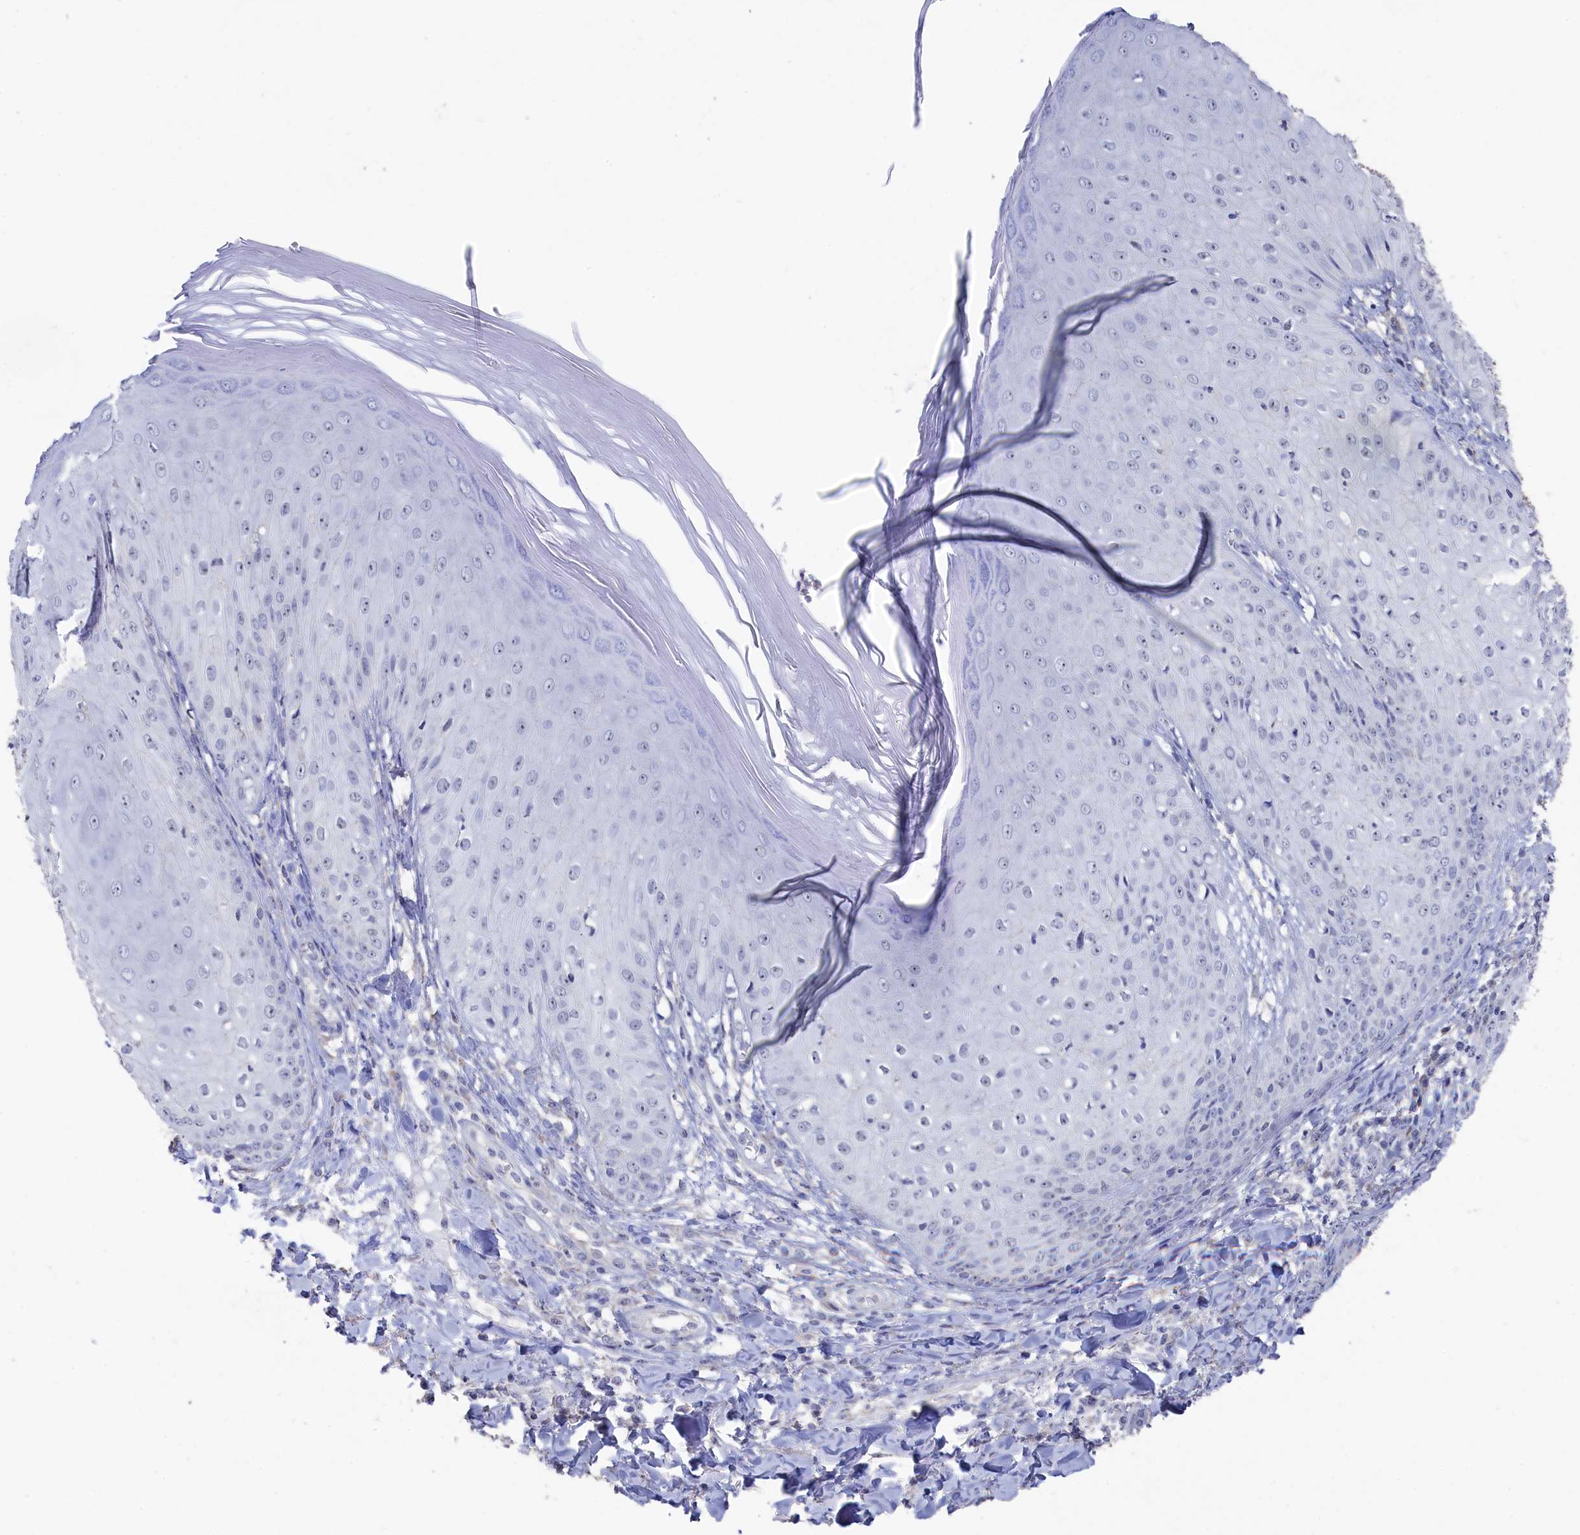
{"staining": {"intensity": "moderate", "quantity": "<25%", "location": "cytoplasmic/membranous,nuclear"}, "tissue": "skin", "cell_type": "Epidermal cells", "image_type": "normal", "snomed": [{"axis": "morphology", "description": "Normal tissue, NOS"}, {"axis": "morphology", "description": "Inflammation, NOS"}, {"axis": "topography", "description": "Soft tissue"}, {"axis": "topography", "description": "Anal"}], "caption": "An image of human skin stained for a protein demonstrates moderate cytoplasmic/membranous,nuclear brown staining in epidermal cells.", "gene": "SEMG2", "patient": {"sex": "female", "age": 15}}